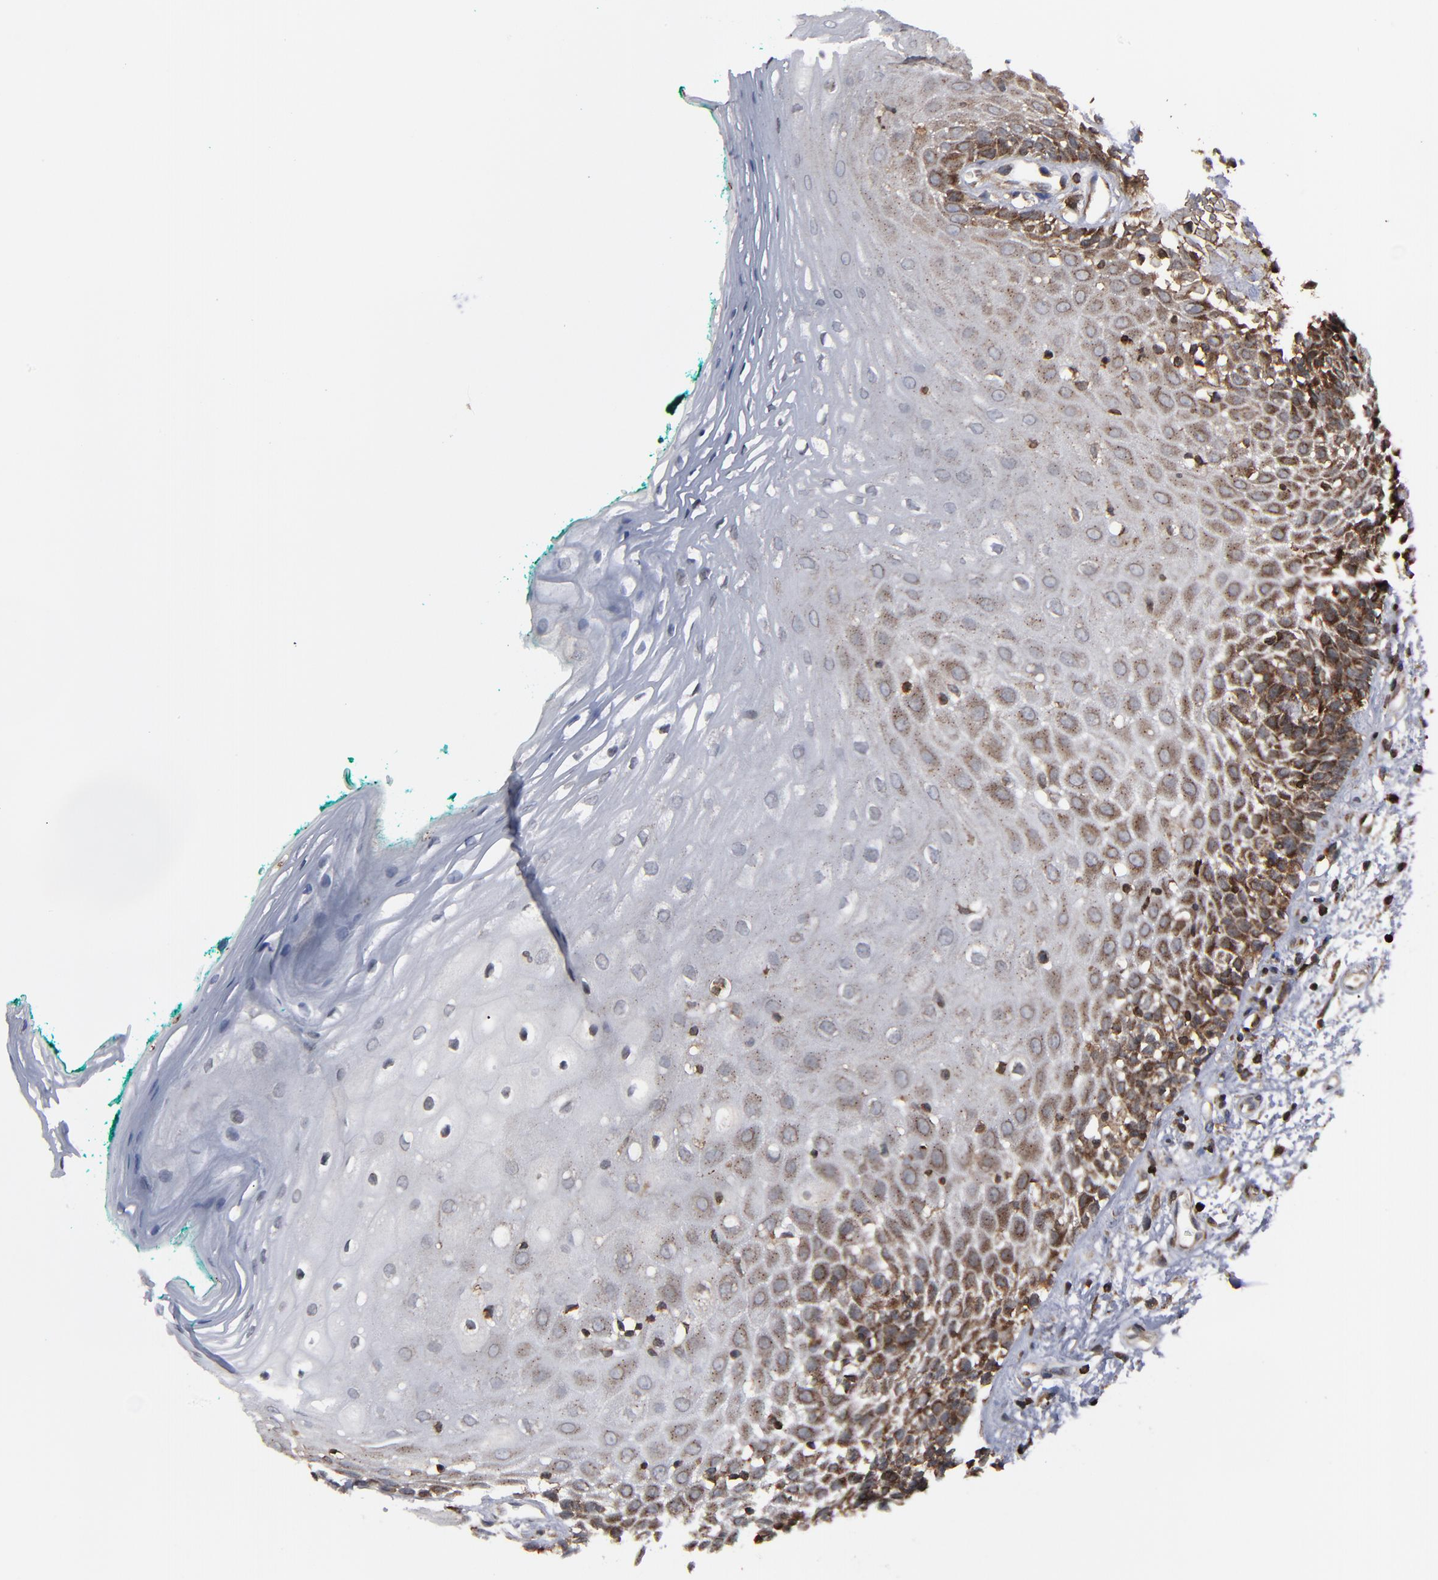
{"staining": {"intensity": "moderate", "quantity": "25%-75%", "location": "cytoplasmic/membranous"}, "tissue": "oral mucosa", "cell_type": "Squamous epithelial cells", "image_type": "normal", "snomed": [{"axis": "morphology", "description": "Normal tissue, NOS"}, {"axis": "morphology", "description": "Squamous cell carcinoma, NOS"}, {"axis": "topography", "description": "Skeletal muscle"}, {"axis": "topography", "description": "Oral tissue"}, {"axis": "topography", "description": "Head-Neck"}], "caption": "Immunohistochemical staining of benign human oral mucosa exhibits moderate cytoplasmic/membranous protein expression in about 25%-75% of squamous epithelial cells.", "gene": "KIAA2026", "patient": {"sex": "female", "age": 84}}